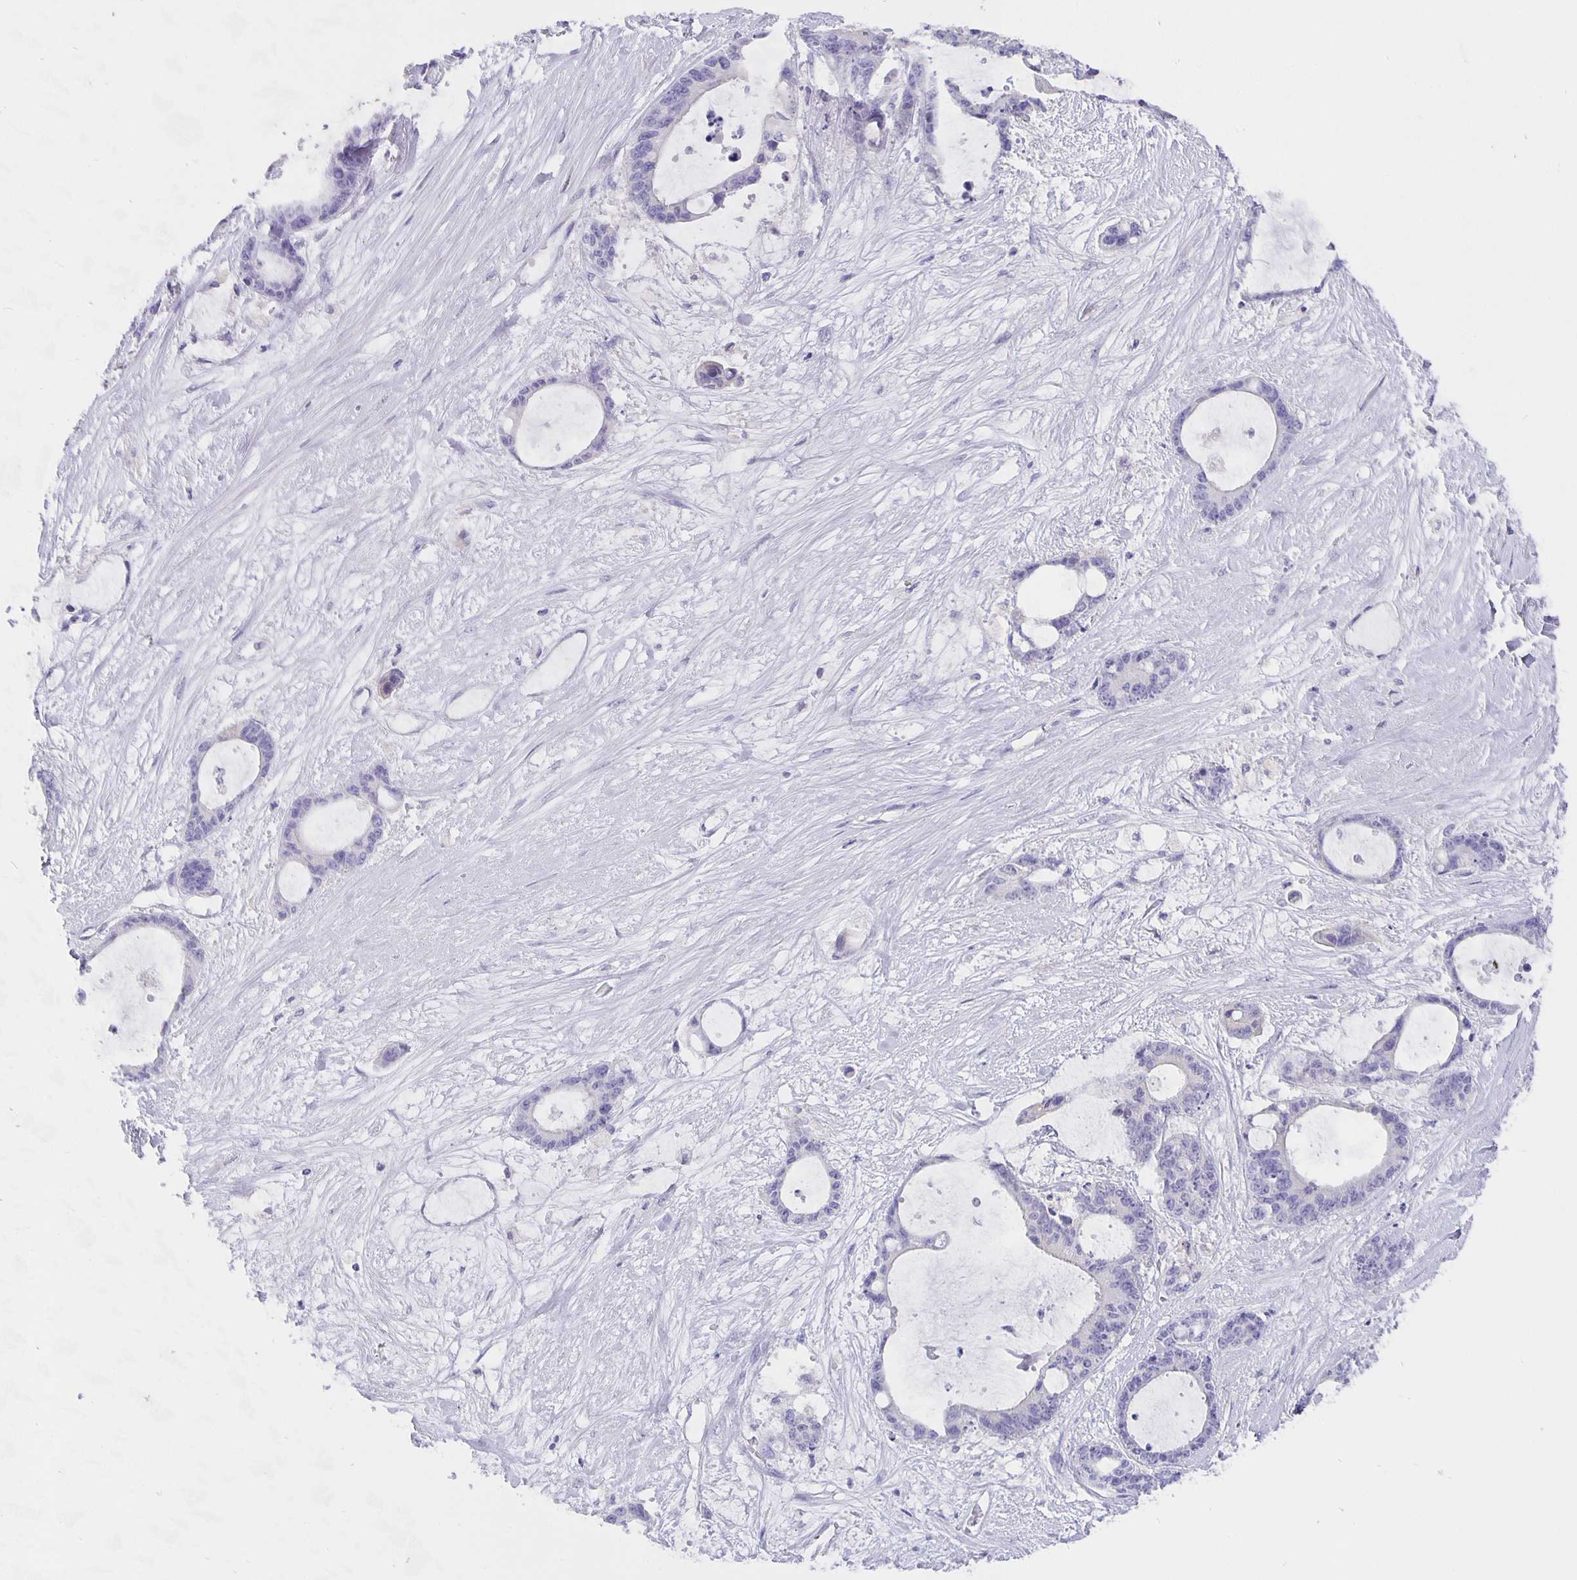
{"staining": {"intensity": "negative", "quantity": "none", "location": "none"}, "tissue": "liver cancer", "cell_type": "Tumor cells", "image_type": "cancer", "snomed": [{"axis": "morphology", "description": "Normal tissue, NOS"}, {"axis": "morphology", "description": "Cholangiocarcinoma"}, {"axis": "topography", "description": "Liver"}, {"axis": "topography", "description": "Peripheral nerve tissue"}], "caption": "Tumor cells show no significant expression in cholangiocarcinoma (liver). (DAB immunohistochemistry (IHC) with hematoxylin counter stain).", "gene": "CFAP74", "patient": {"sex": "female", "age": 73}}